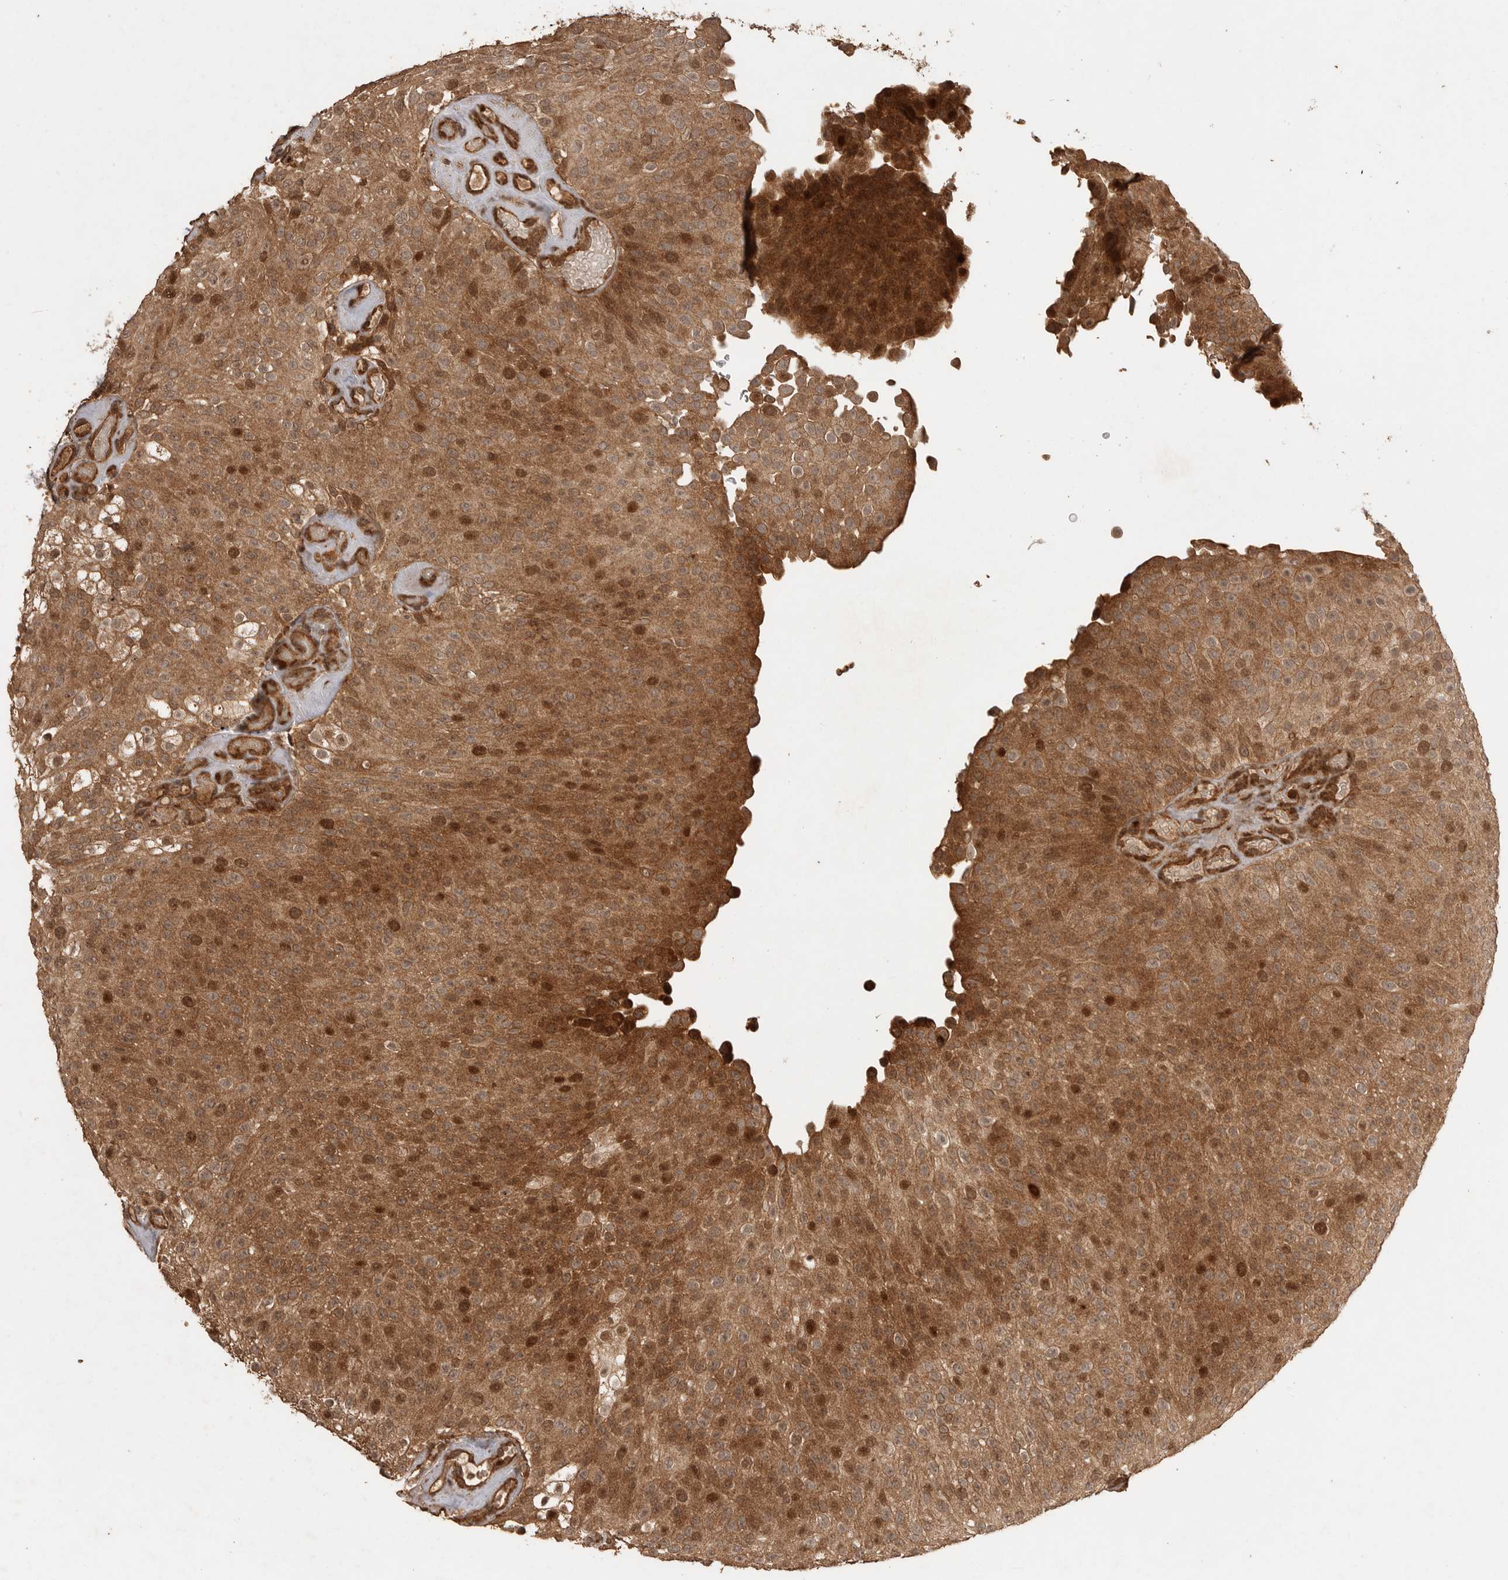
{"staining": {"intensity": "moderate", "quantity": ">75%", "location": "cytoplasmic/membranous,nuclear"}, "tissue": "urothelial cancer", "cell_type": "Tumor cells", "image_type": "cancer", "snomed": [{"axis": "morphology", "description": "Urothelial carcinoma, Low grade"}, {"axis": "topography", "description": "Urinary bladder"}], "caption": "High-power microscopy captured an IHC image of low-grade urothelial carcinoma, revealing moderate cytoplasmic/membranous and nuclear expression in approximately >75% of tumor cells.", "gene": "BOC", "patient": {"sex": "male", "age": 78}}